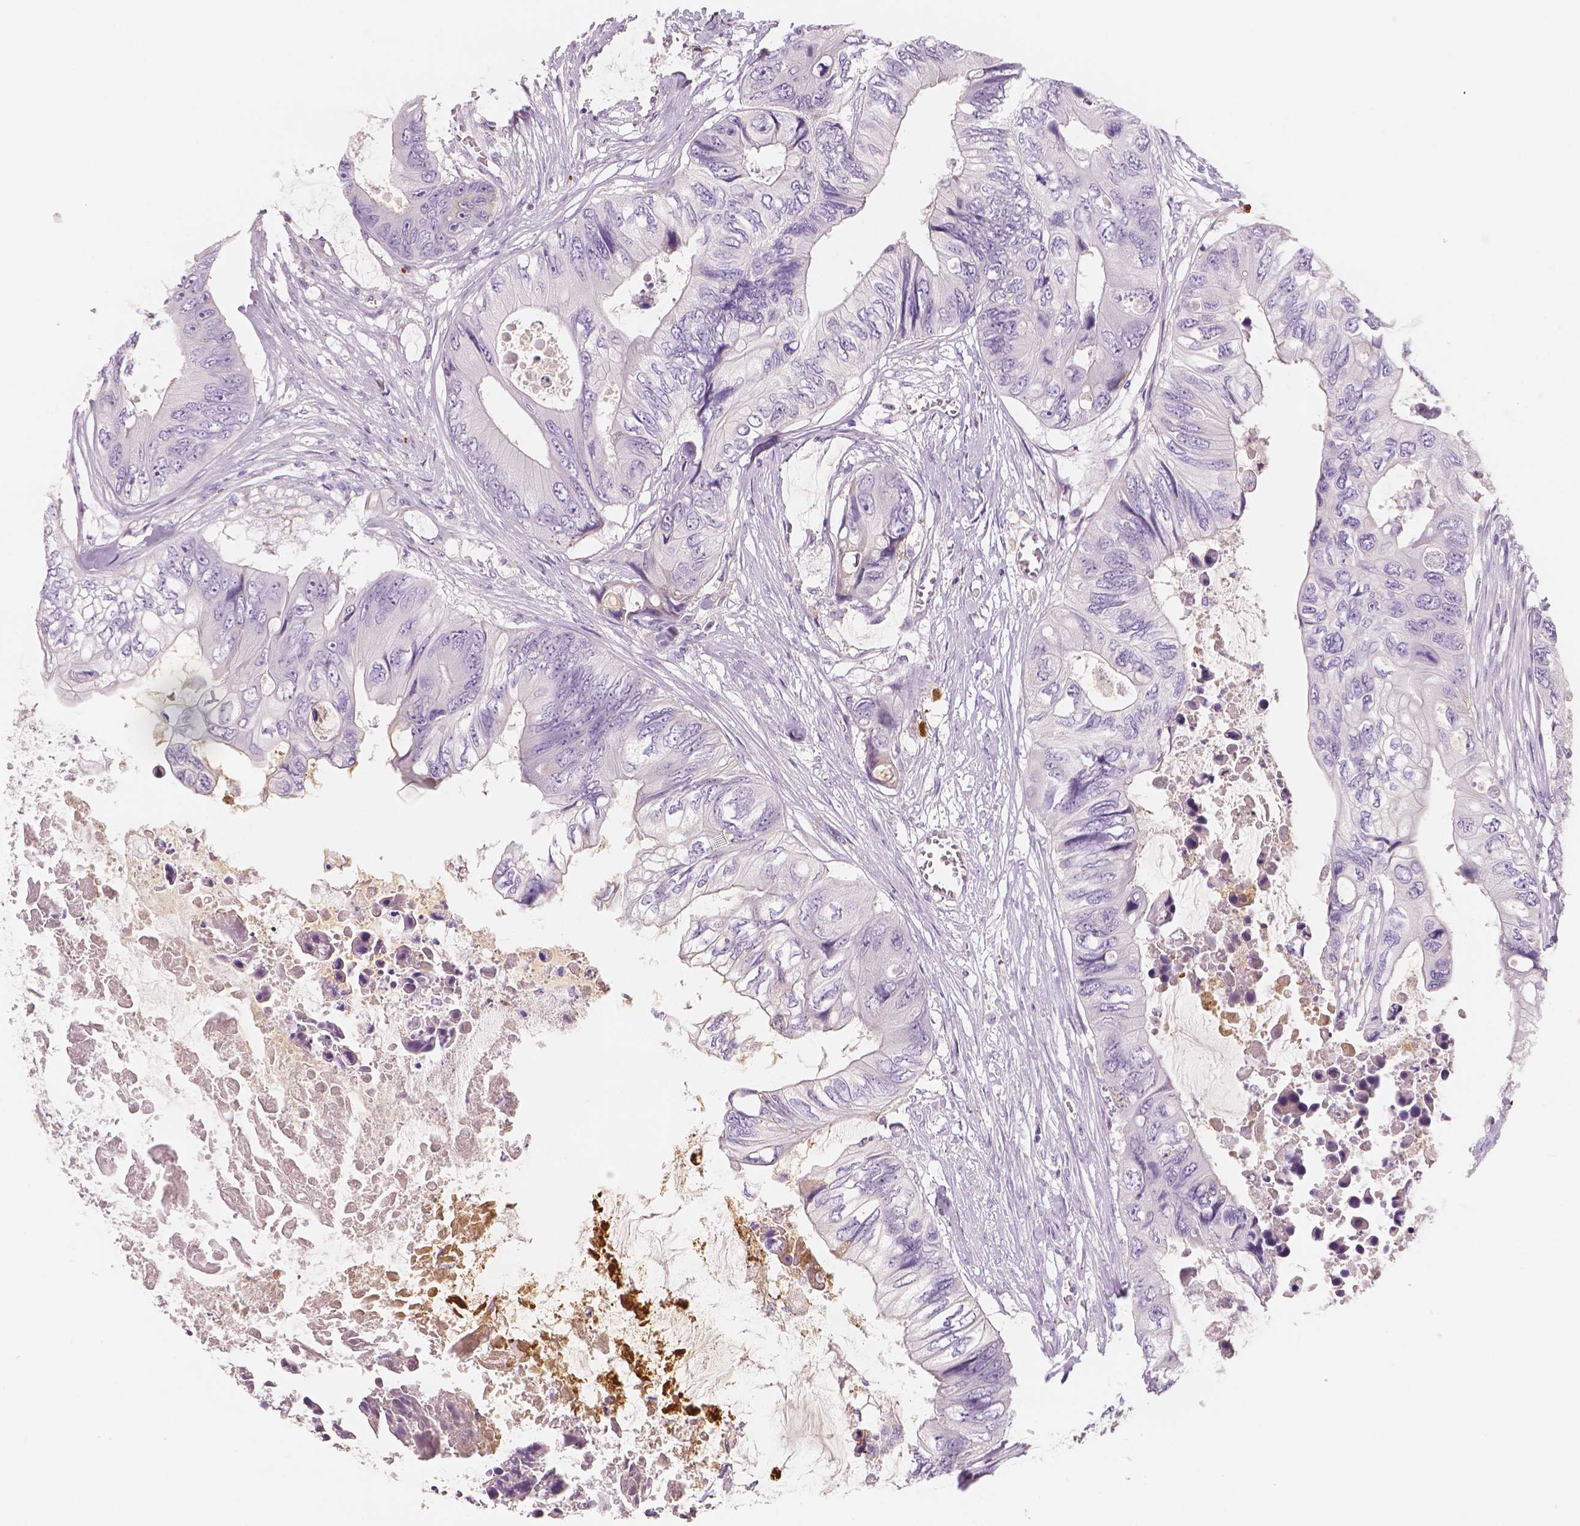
{"staining": {"intensity": "negative", "quantity": "none", "location": "none"}, "tissue": "colorectal cancer", "cell_type": "Tumor cells", "image_type": "cancer", "snomed": [{"axis": "morphology", "description": "Adenocarcinoma, NOS"}, {"axis": "topography", "description": "Rectum"}], "caption": "High magnification brightfield microscopy of colorectal adenocarcinoma stained with DAB (brown) and counterstained with hematoxylin (blue): tumor cells show no significant positivity. (DAB IHC with hematoxylin counter stain).", "gene": "APOA4", "patient": {"sex": "male", "age": 63}}